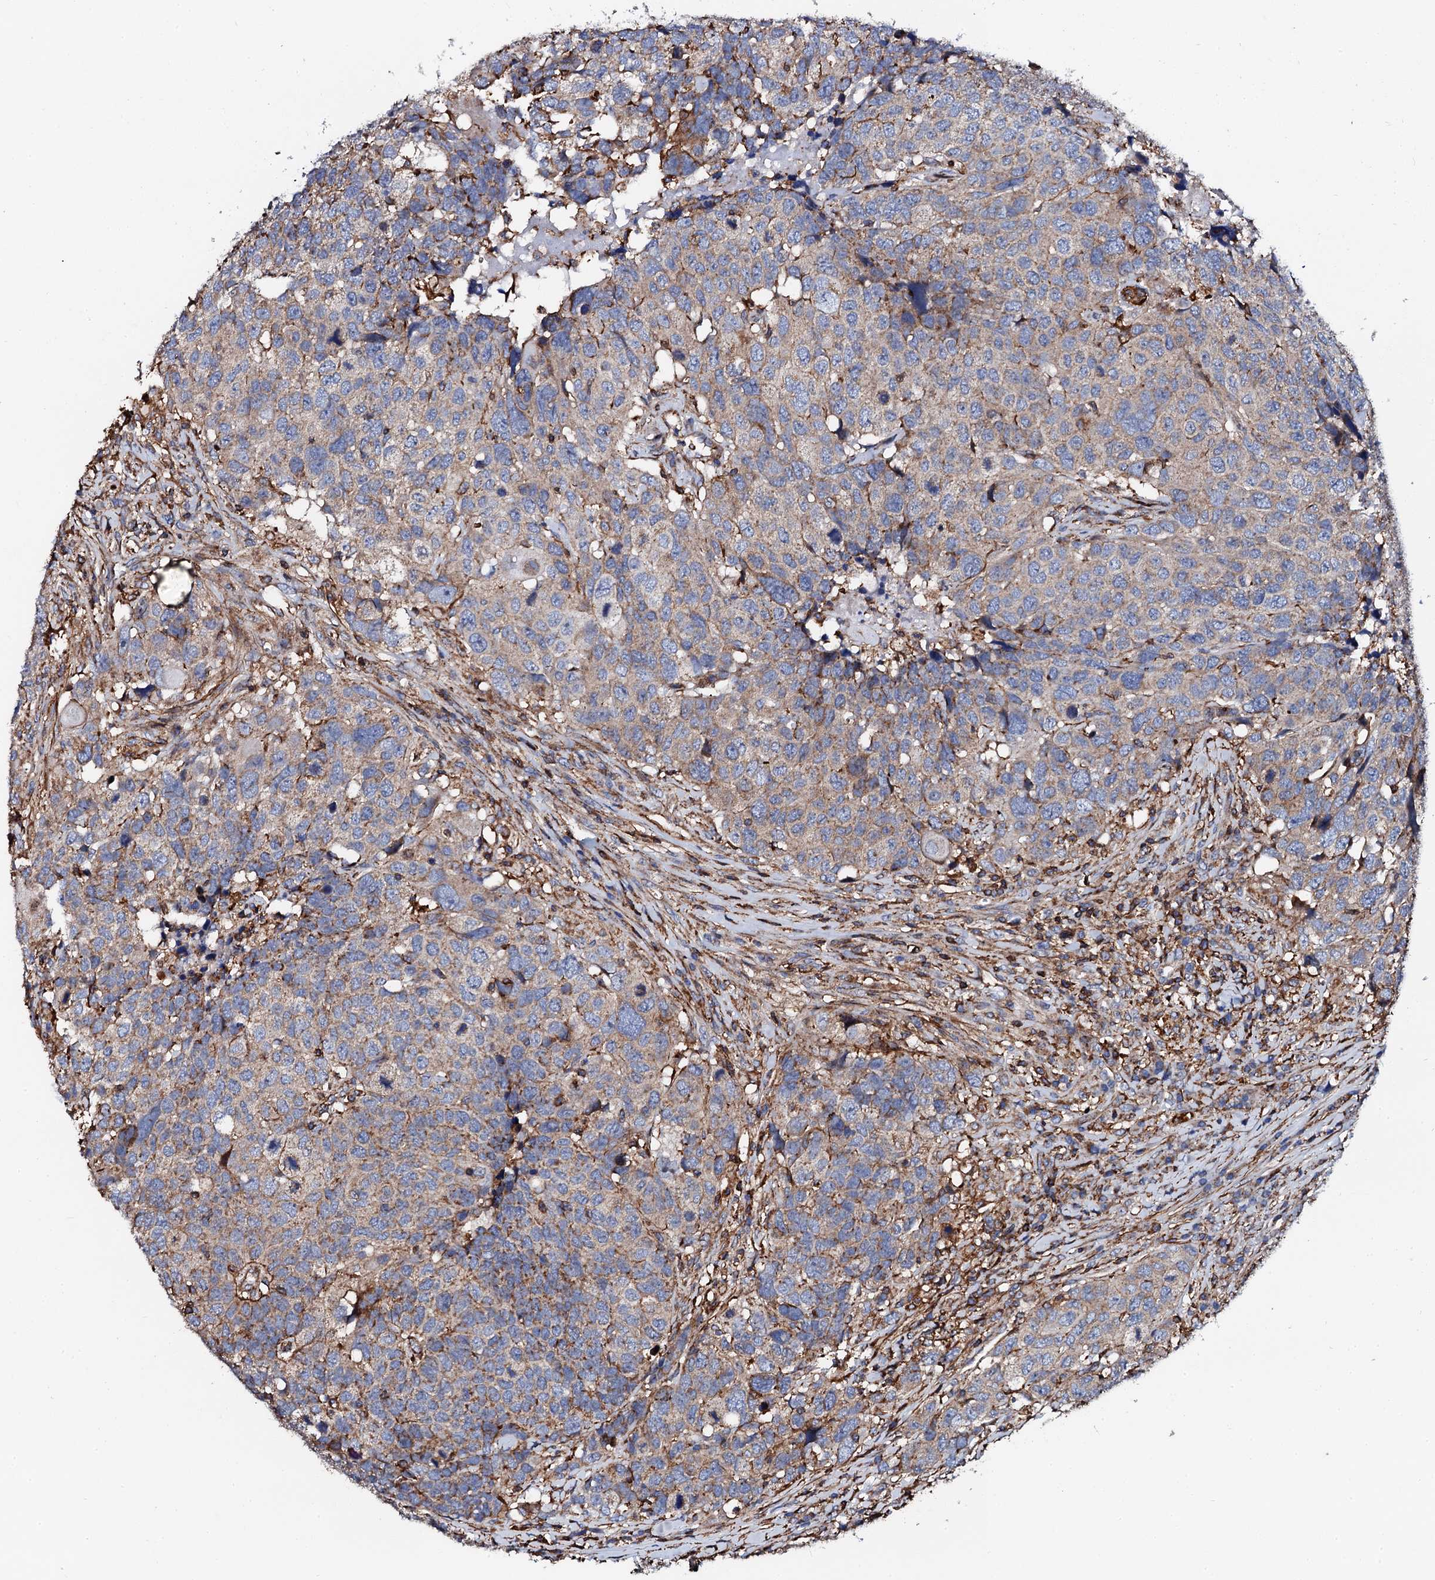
{"staining": {"intensity": "weak", "quantity": "25%-75%", "location": "cytoplasmic/membranous"}, "tissue": "head and neck cancer", "cell_type": "Tumor cells", "image_type": "cancer", "snomed": [{"axis": "morphology", "description": "Squamous cell carcinoma, NOS"}, {"axis": "topography", "description": "Head-Neck"}], "caption": "Immunohistochemical staining of head and neck squamous cell carcinoma reveals weak cytoplasmic/membranous protein expression in about 25%-75% of tumor cells. (DAB (3,3'-diaminobenzidine) IHC with brightfield microscopy, high magnification).", "gene": "INTS10", "patient": {"sex": "male", "age": 66}}